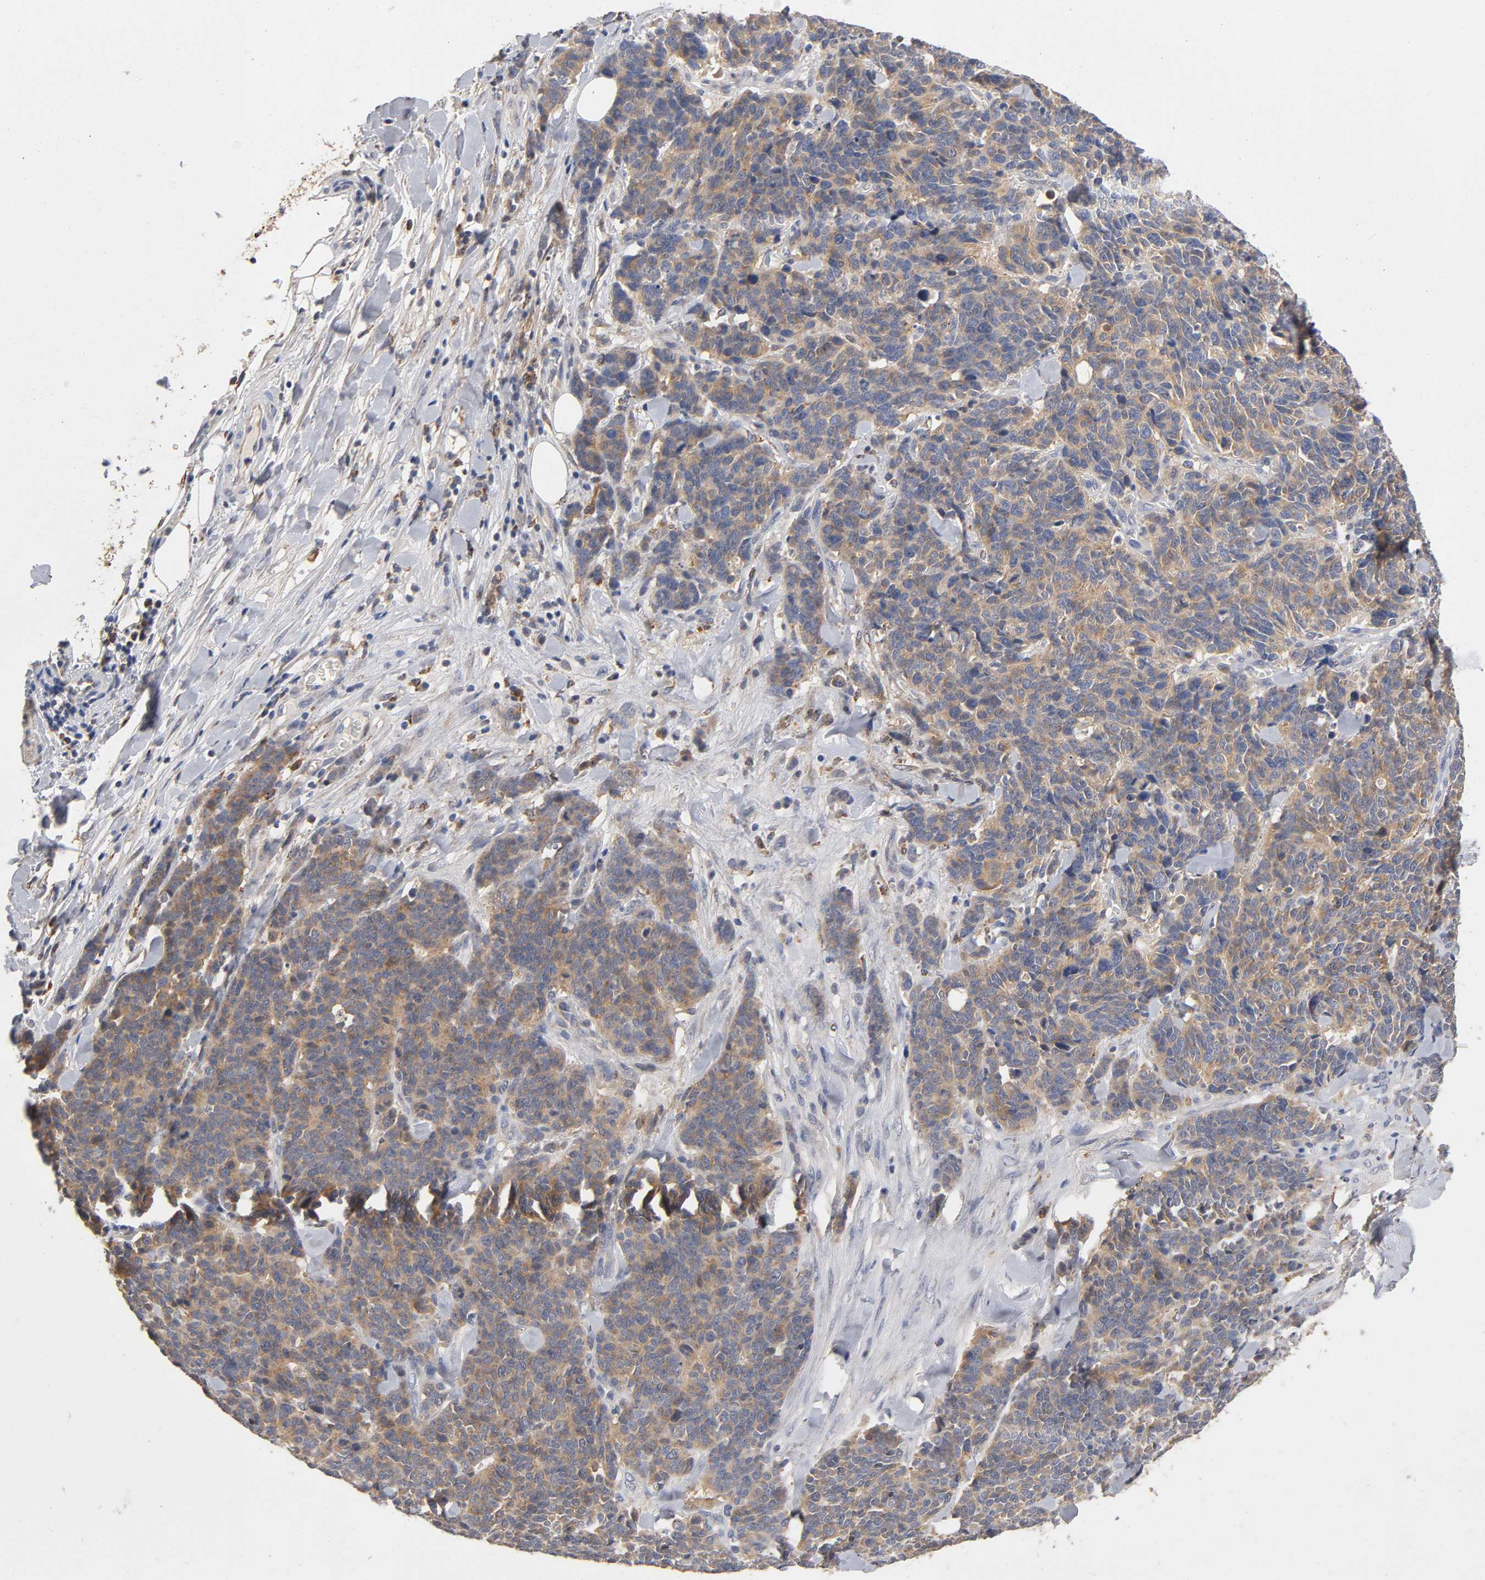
{"staining": {"intensity": "moderate", "quantity": ">75%", "location": "cytoplasmic/membranous"}, "tissue": "lung cancer", "cell_type": "Tumor cells", "image_type": "cancer", "snomed": [{"axis": "morphology", "description": "Neoplasm, malignant, NOS"}, {"axis": "topography", "description": "Lung"}], "caption": "Protein staining of lung cancer (neoplasm (malignant)) tissue shows moderate cytoplasmic/membranous staining in about >75% of tumor cells.", "gene": "ISG15", "patient": {"sex": "female", "age": 58}}